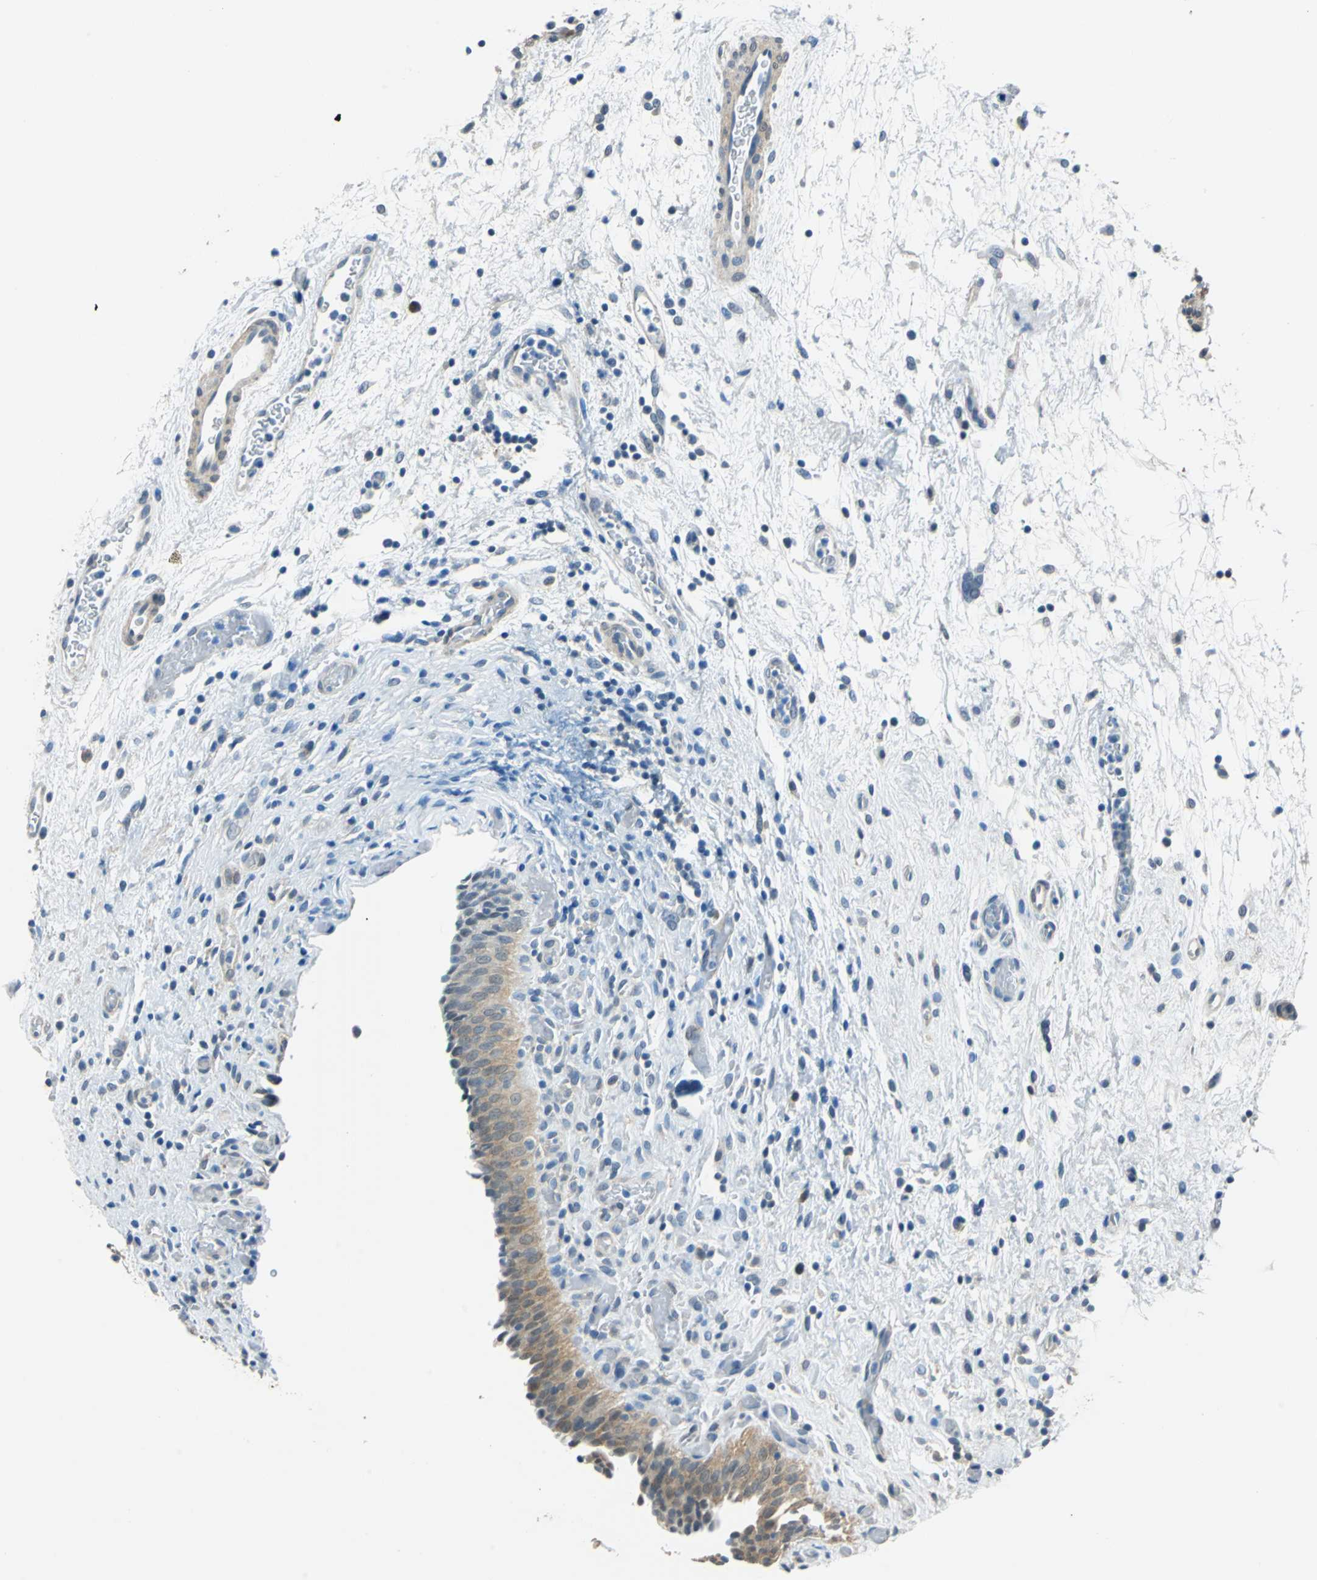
{"staining": {"intensity": "moderate", "quantity": ">75%", "location": "cytoplasmic/membranous"}, "tissue": "urinary bladder", "cell_type": "Urothelial cells", "image_type": "normal", "snomed": [{"axis": "morphology", "description": "Normal tissue, NOS"}, {"axis": "topography", "description": "Urinary bladder"}], "caption": "A histopathology image showing moderate cytoplasmic/membranous staining in about >75% of urothelial cells in normal urinary bladder, as visualized by brown immunohistochemical staining.", "gene": "FKBP4", "patient": {"sex": "male", "age": 51}}